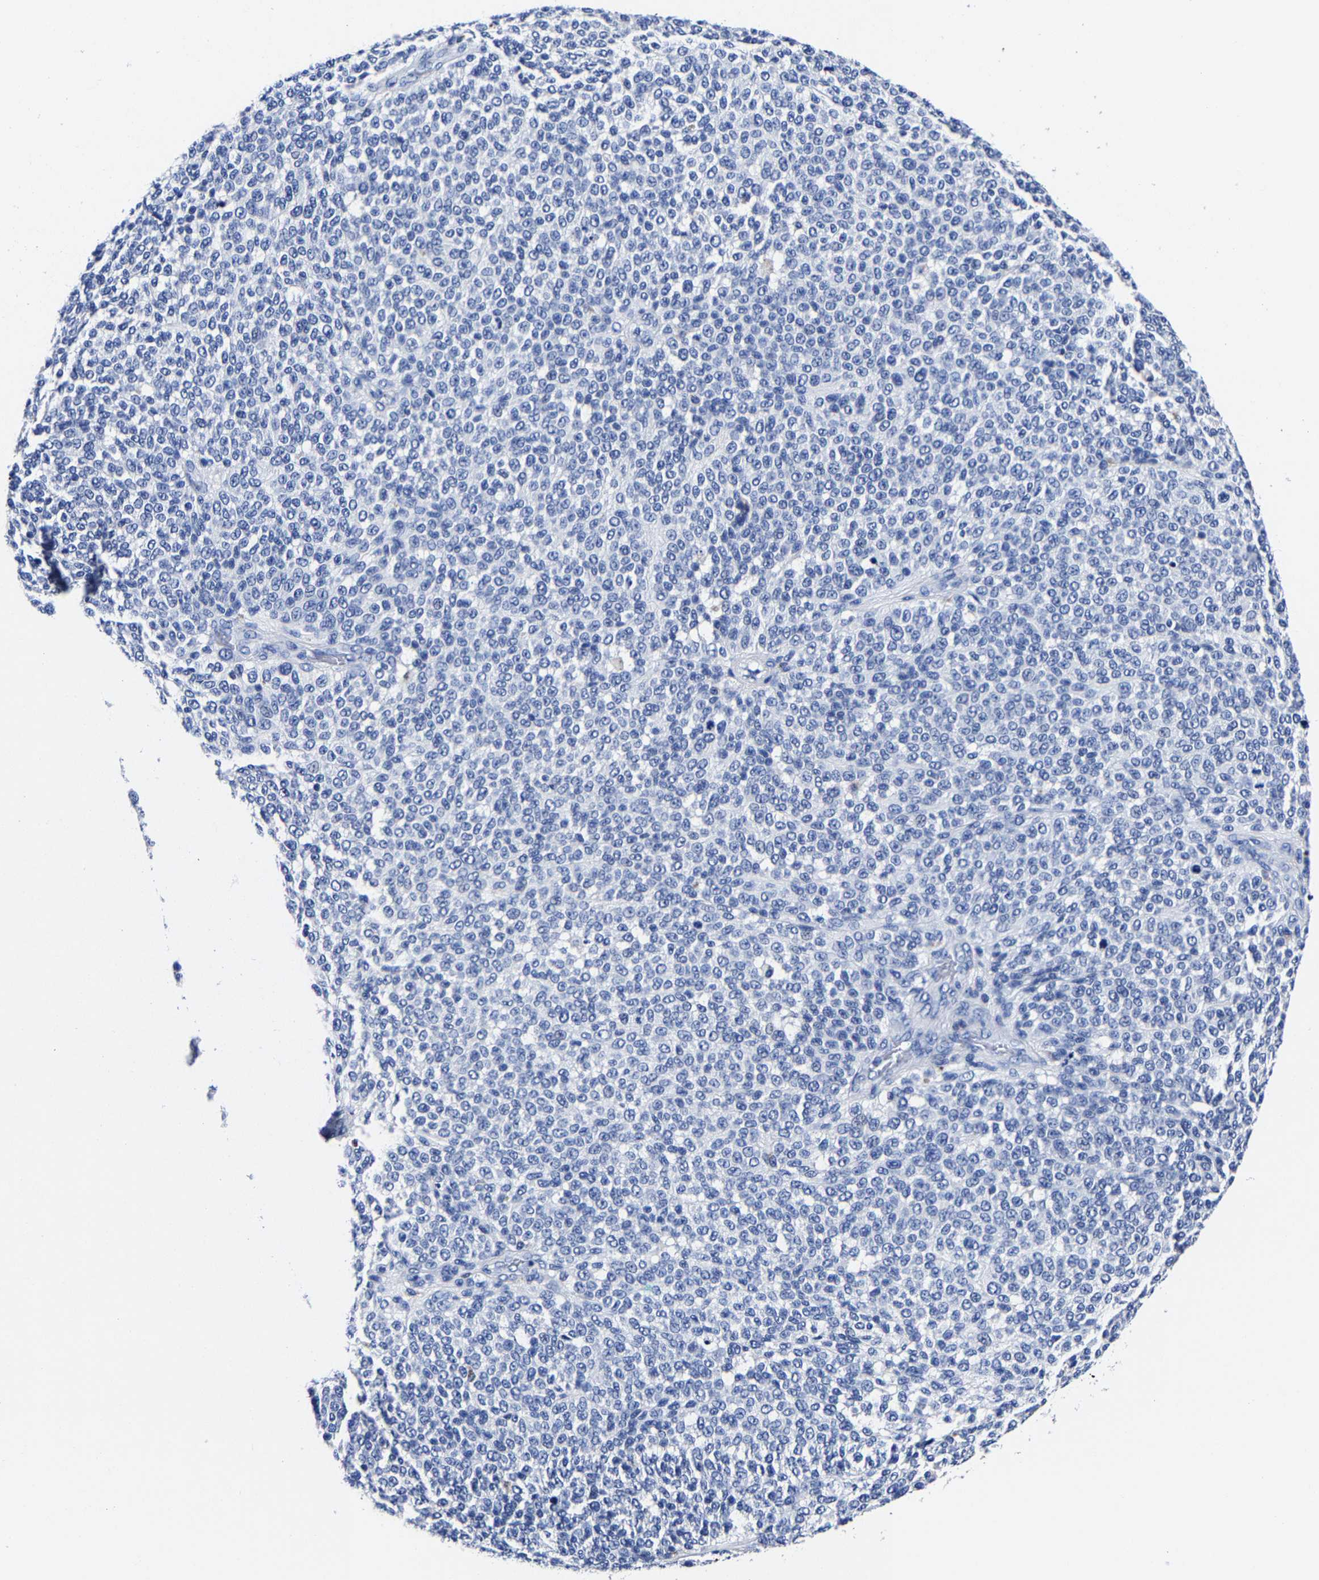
{"staining": {"intensity": "negative", "quantity": "none", "location": "none"}, "tissue": "melanoma", "cell_type": "Tumor cells", "image_type": "cancer", "snomed": [{"axis": "morphology", "description": "Malignant melanoma, NOS"}, {"axis": "topography", "description": "Skin"}], "caption": "Micrograph shows no significant protein expression in tumor cells of melanoma. (Stains: DAB (3,3'-diaminobenzidine) immunohistochemistry with hematoxylin counter stain, Microscopy: brightfield microscopy at high magnification).", "gene": "CPA2", "patient": {"sex": "male", "age": 59}}